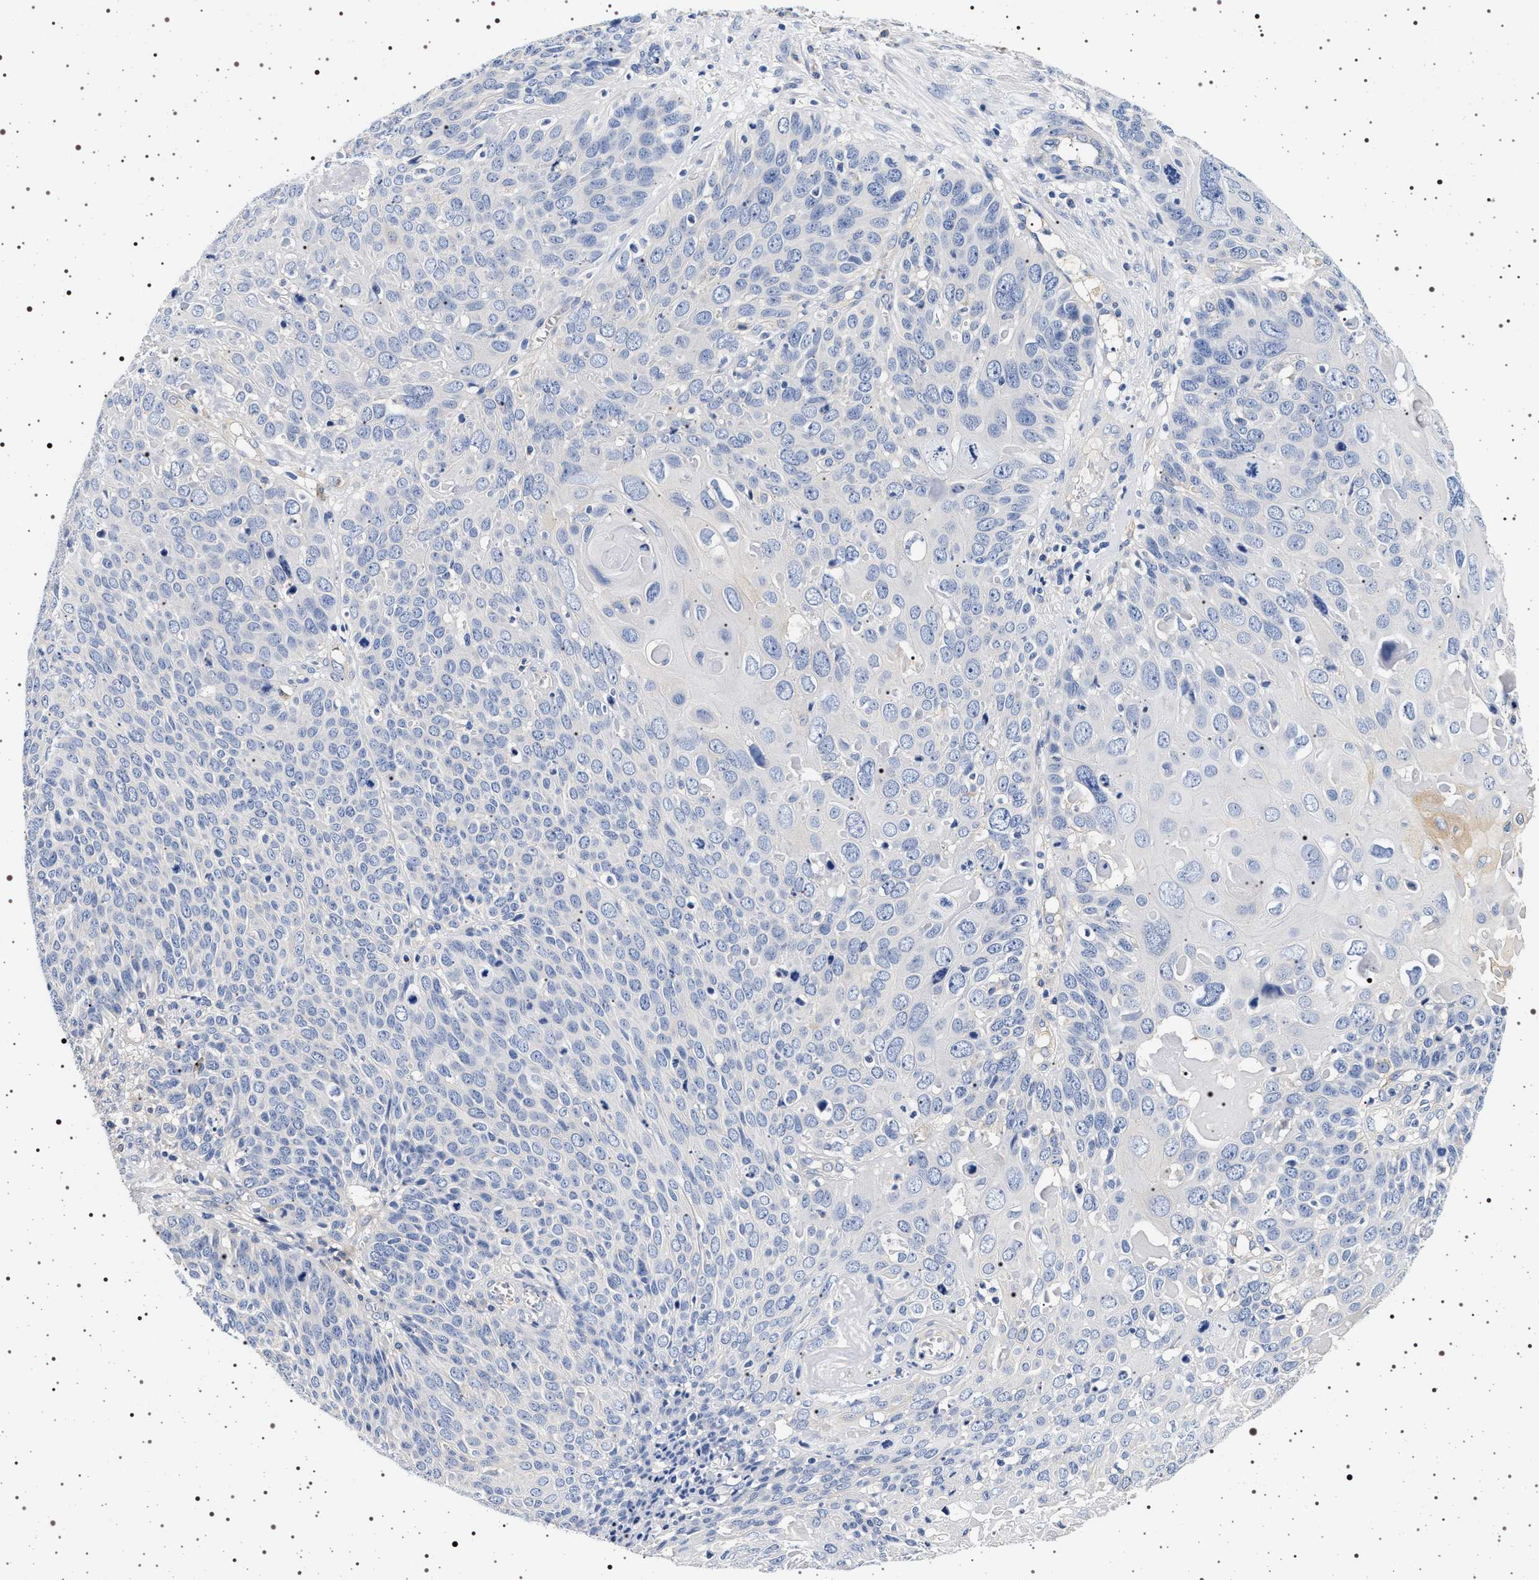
{"staining": {"intensity": "negative", "quantity": "none", "location": "none"}, "tissue": "cervical cancer", "cell_type": "Tumor cells", "image_type": "cancer", "snomed": [{"axis": "morphology", "description": "Squamous cell carcinoma, NOS"}, {"axis": "topography", "description": "Cervix"}], "caption": "Tumor cells are negative for brown protein staining in squamous cell carcinoma (cervical).", "gene": "HSD17B1", "patient": {"sex": "female", "age": 74}}